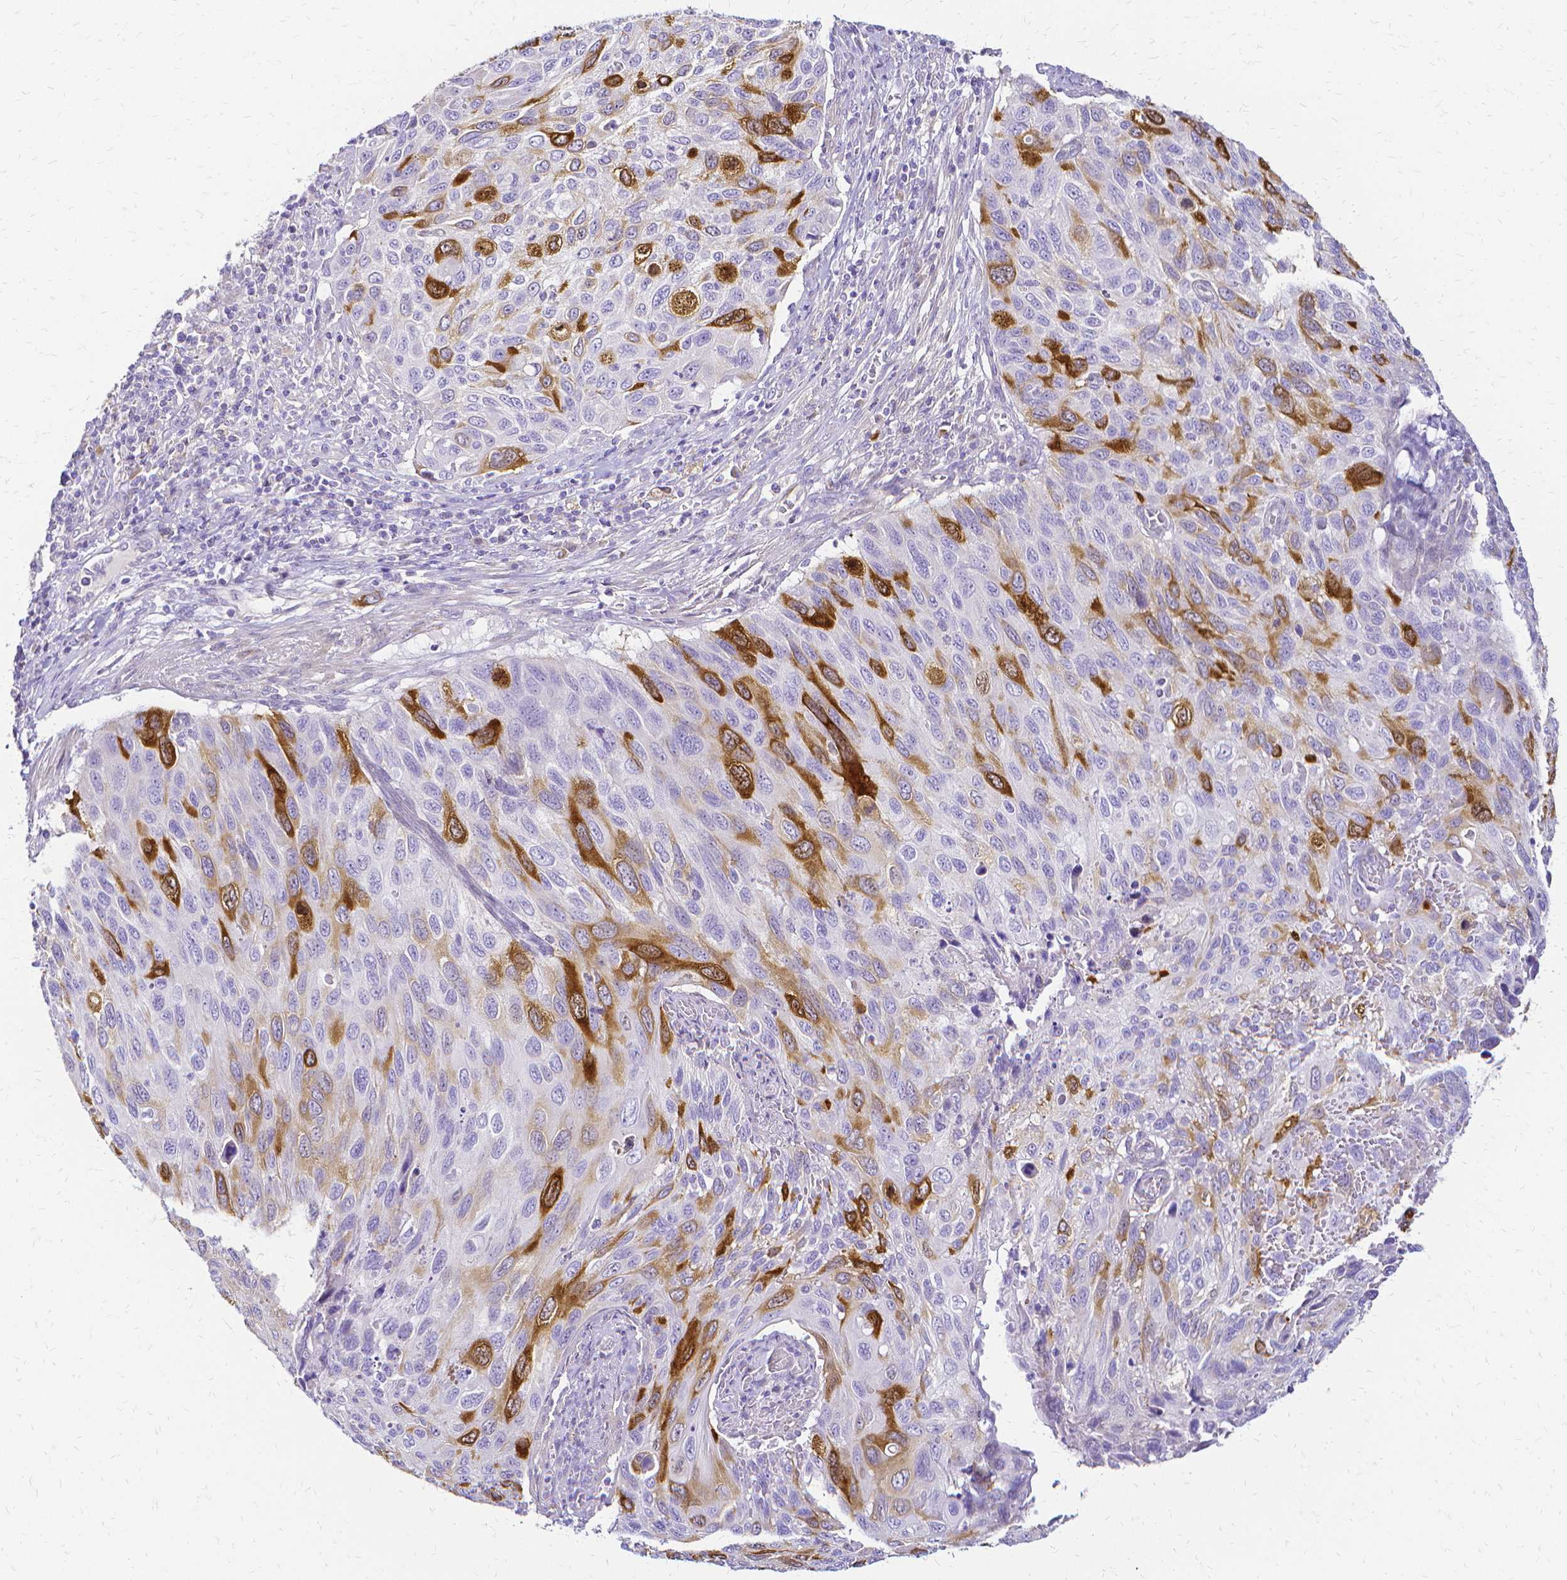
{"staining": {"intensity": "strong", "quantity": "<25%", "location": "cytoplasmic/membranous"}, "tissue": "cervical cancer", "cell_type": "Tumor cells", "image_type": "cancer", "snomed": [{"axis": "morphology", "description": "Squamous cell carcinoma, NOS"}, {"axis": "topography", "description": "Cervix"}], "caption": "Protein staining of cervical squamous cell carcinoma tissue displays strong cytoplasmic/membranous positivity in approximately <25% of tumor cells. Ihc stains the protein of interest in brown and the nuclei are stained blue.", "gene": "CCNB1", "patient": {"sex": "female", "age": 70}}